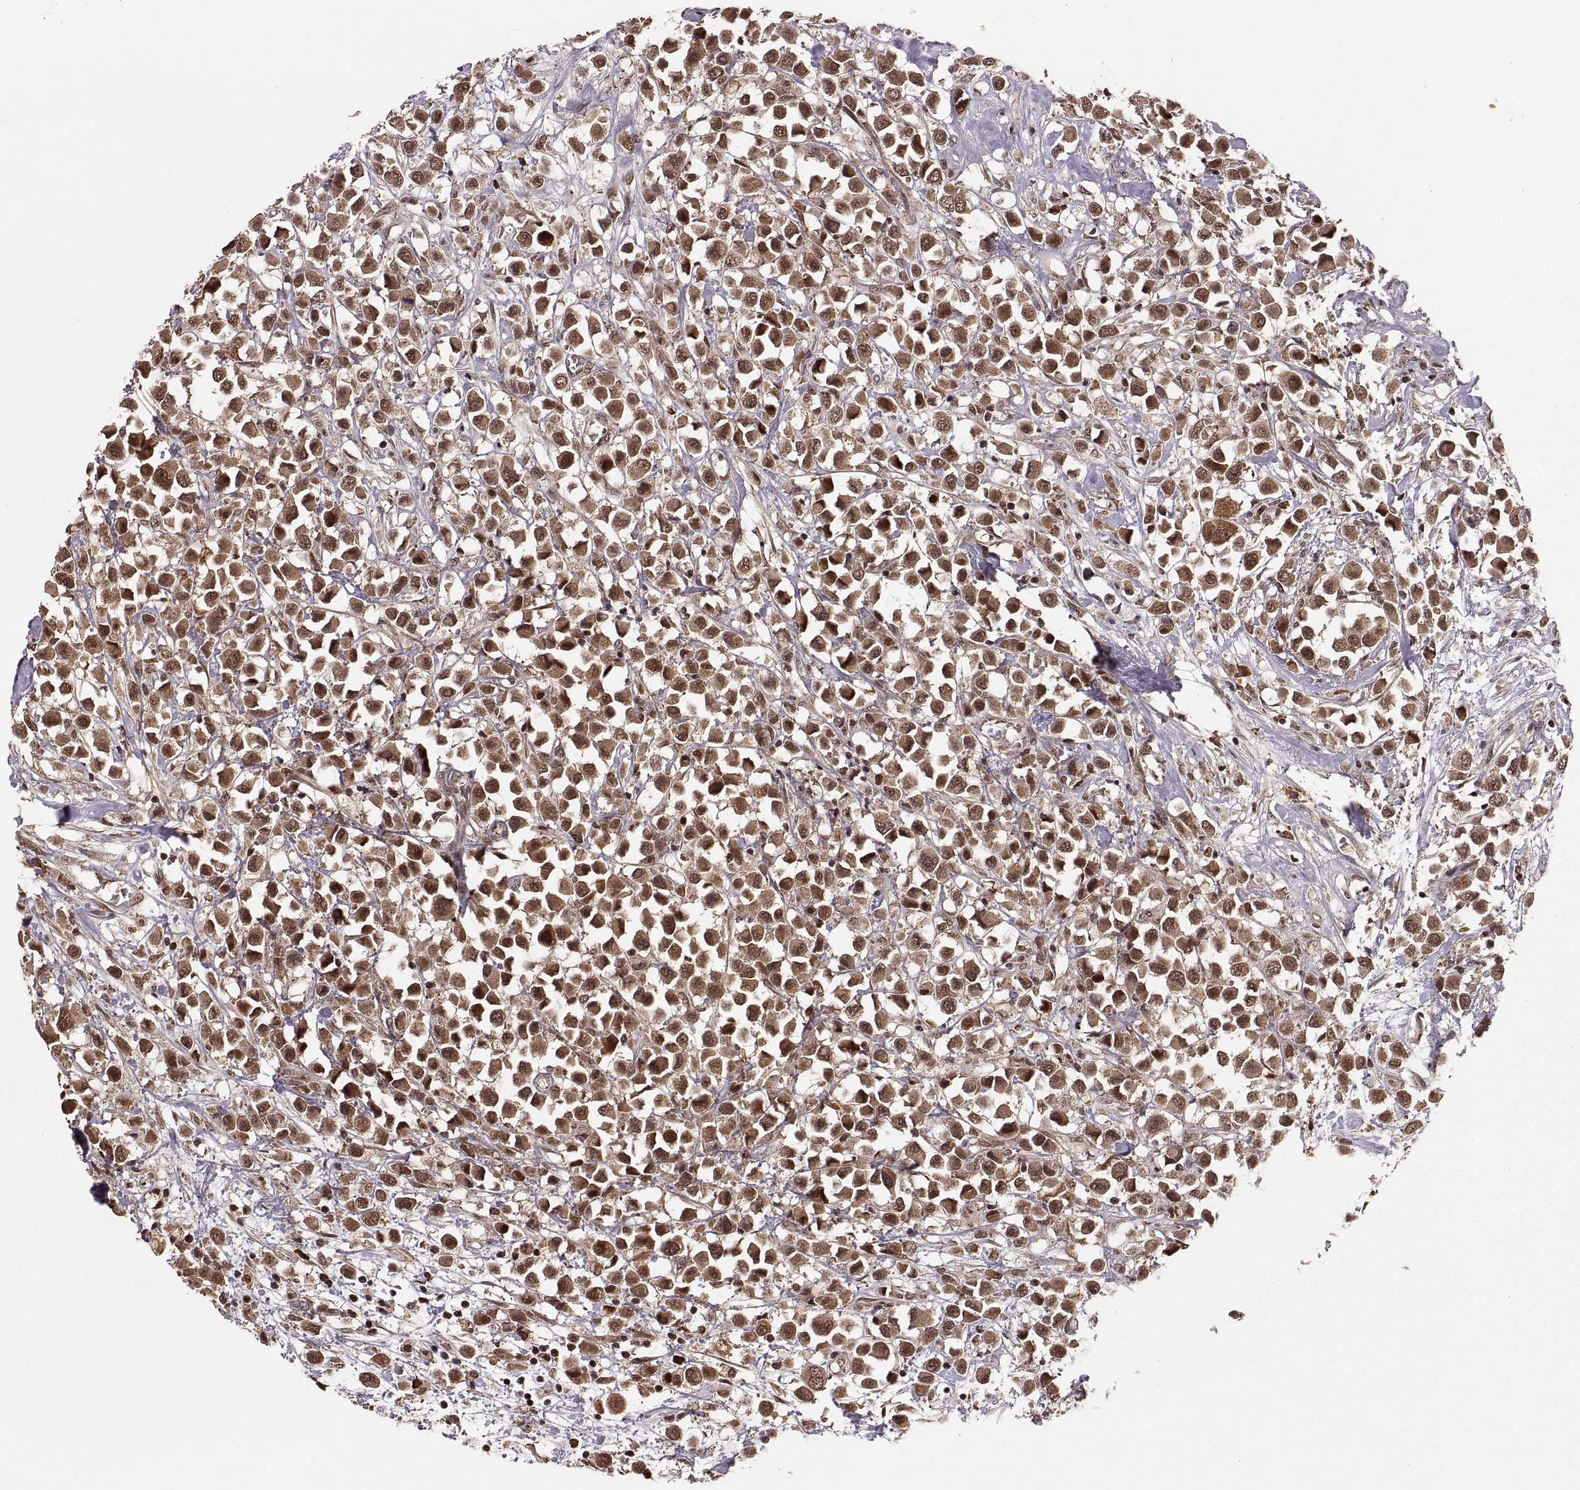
{"staining": {"intensity": "strong", "quantity": ">75%", "location": "cytoplasmic/membranous,nuclear"}, "tissue": "breast cancer", "cell_type": "Tumor cells", "image_type": "cancer", "snomed": [{"axis": "morphology", "description": "Duct carcinoma"}, {"axis": "topography", "description": "Breast"}], "caption": "Protein expression by immunohistochemistry demonstrates strong cytoplasmic/membranous and nuclear positivity in about >75% of tumor cells in infiltrating ductal carcinoma (breast). (IHC, brightfield microscopy, high magnification).", "gene": "RFT1", "patient": {"sex": "female", "age": 61}}